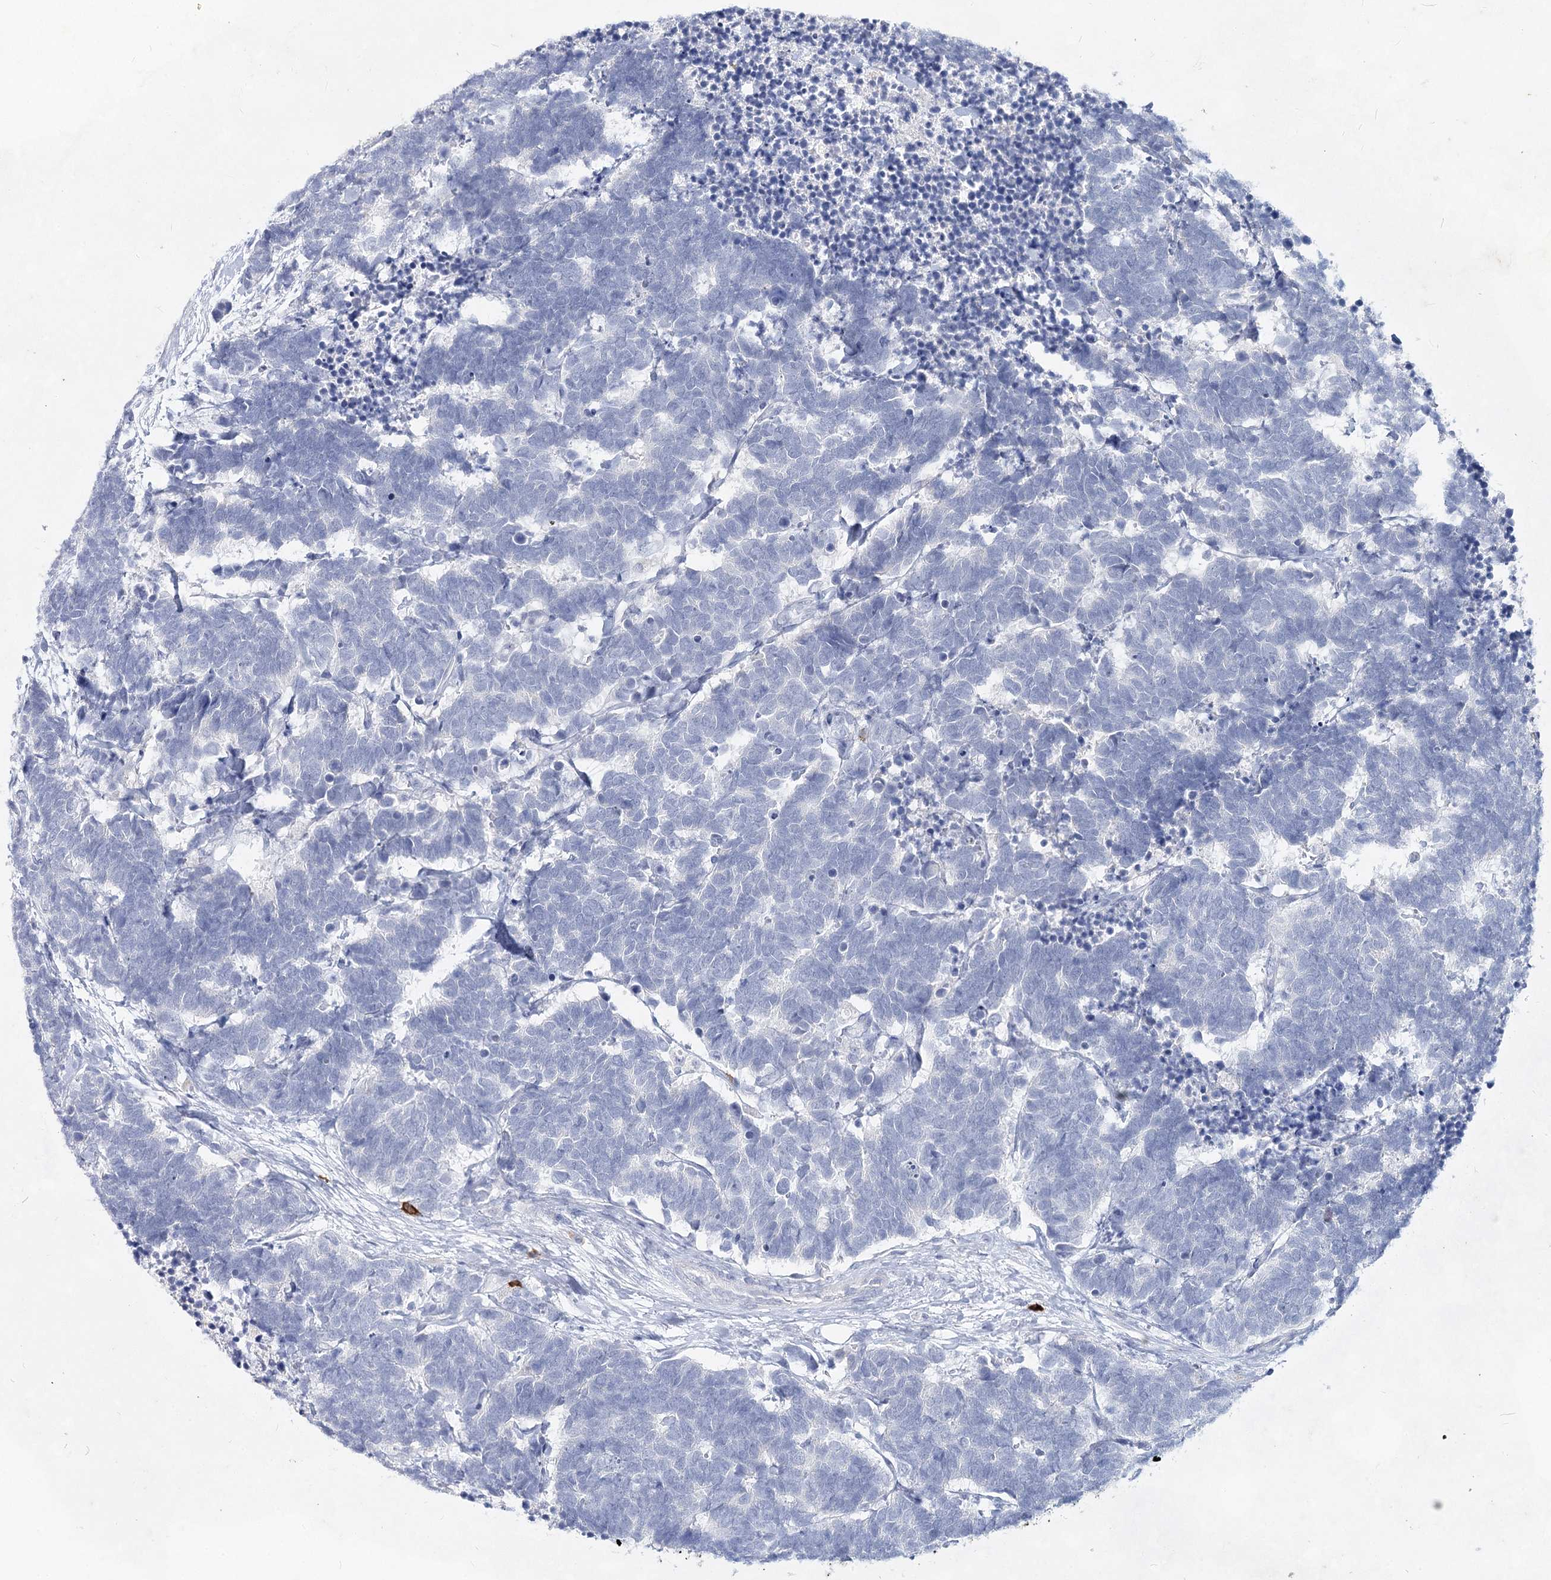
{"staining": {"intensity": "negative", "quantity": "none", "location": "none"}, "tissue": "carcinoid", "cell_type": "Tumor cells", "image_type": "cancer", "snomed": [{"axis": "morphology", "description": "Carcinoma, NOS"}, {"axis": "morphology", "description": "Carcinoid, malignant, NOS"}, {"axis": "topography", "description": "Urinary bladder"}], "caption": "Carcinoid was stained to show a protein in brown. There is no significant staining in tumor cells. Nuclei are stained in blue.", "gene": "CCDC73", "patient": {"sex": "male", "age": 57}}